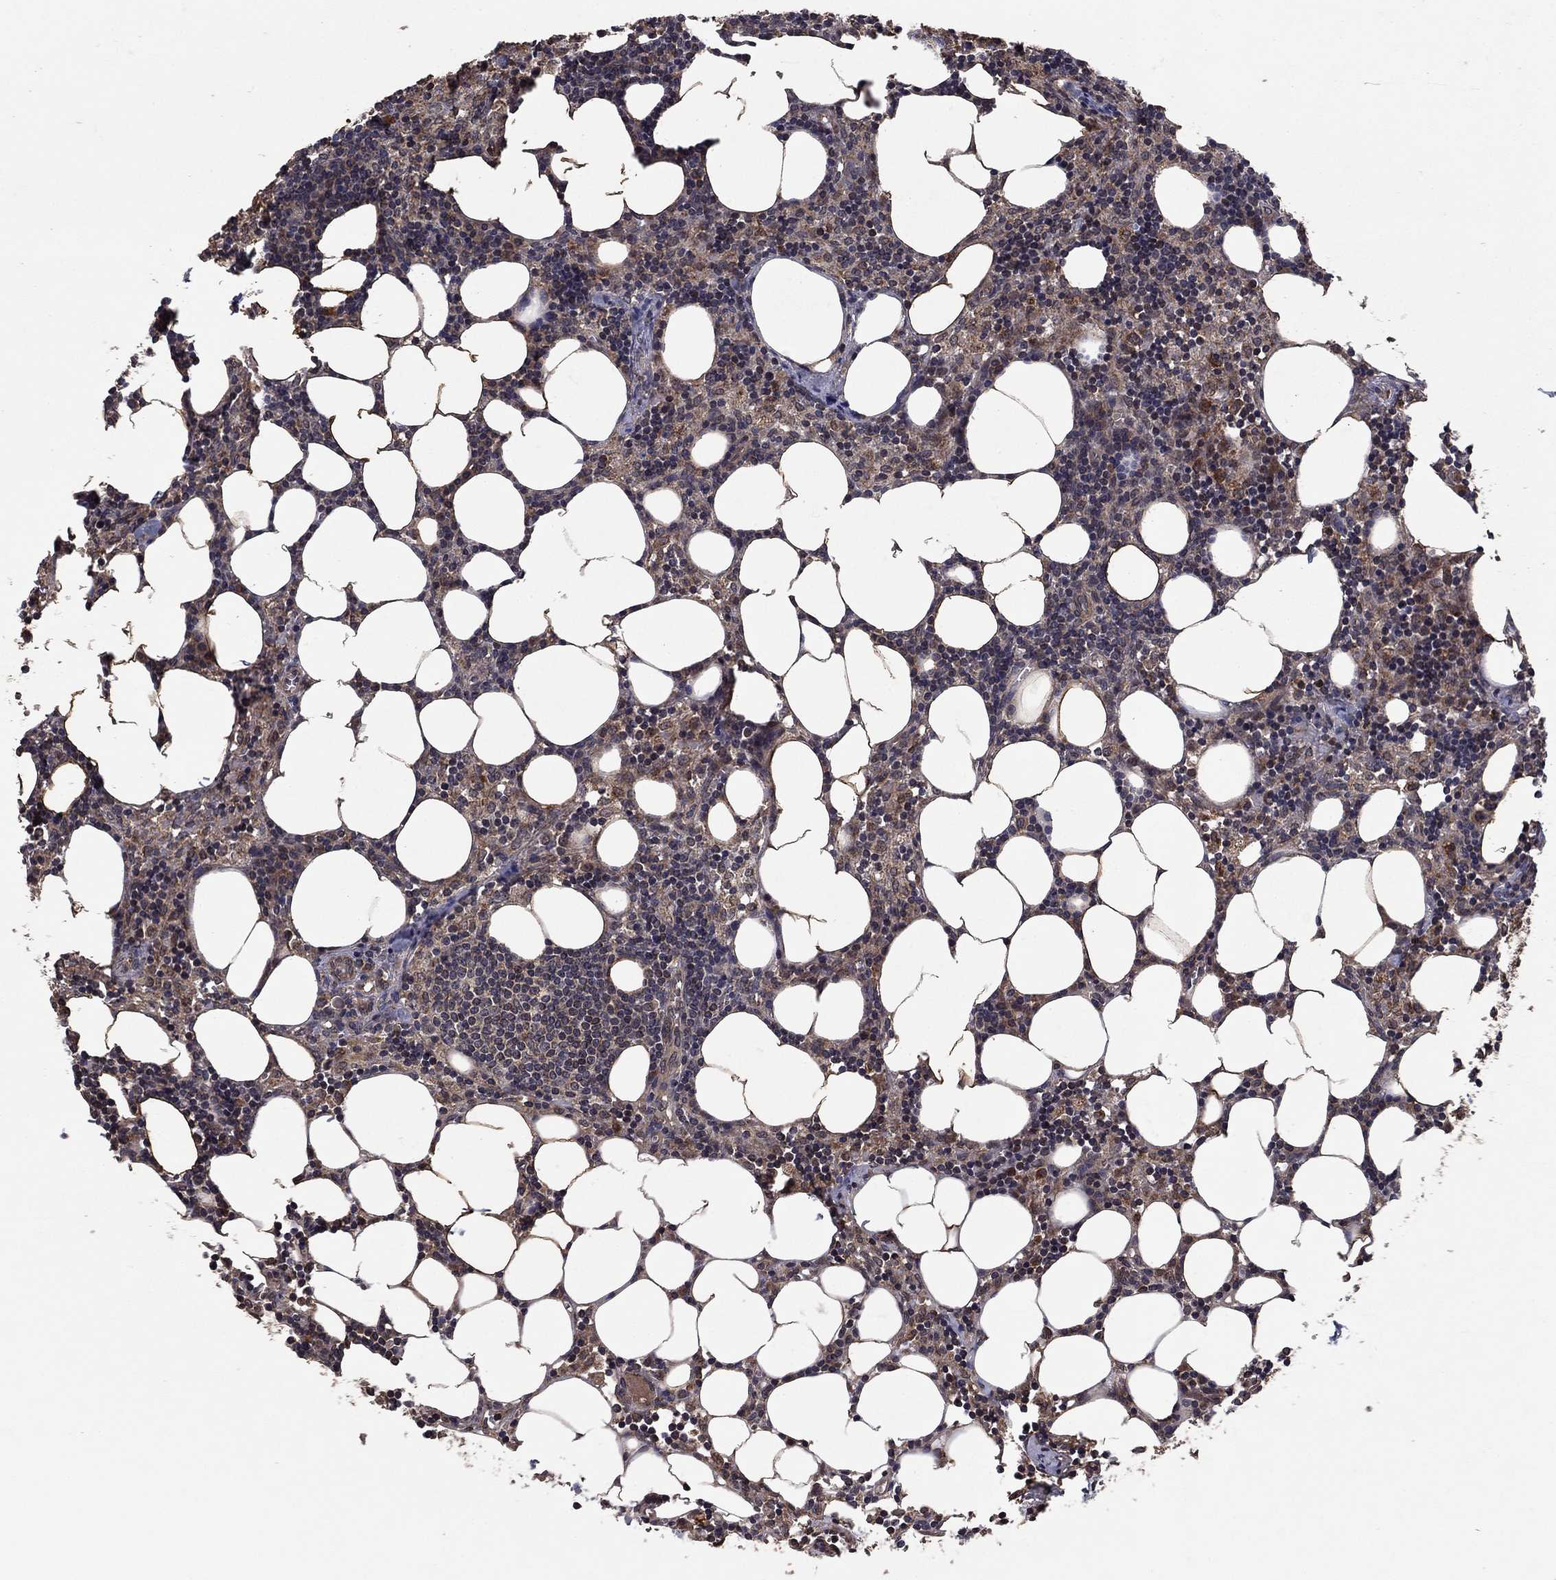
{"staining": {"intensity": "moderate", "quantity": "<25%", "location": "cytoplasmic/membranous"}, "tissue": "lymph node", "cell_type": "Non-germinal center cells", "image_type": "normal", "snomed": [{"axis": "morphology", "description": "Normal tissue, NOS"}, {"axis": "topography", "description": "Lymph node"}], "caption": "High-power microscopy captured an immunohistochemistry micrograph of benign lymph node, revealing moderate cytoplasmic/membranous positivity in about <25% of non-germinal center cells. Ihc stains the protein in brown and the nuclei are stained blue.", "gene": "DHRS1", "patient": {"sex": "female", "age": 52}}